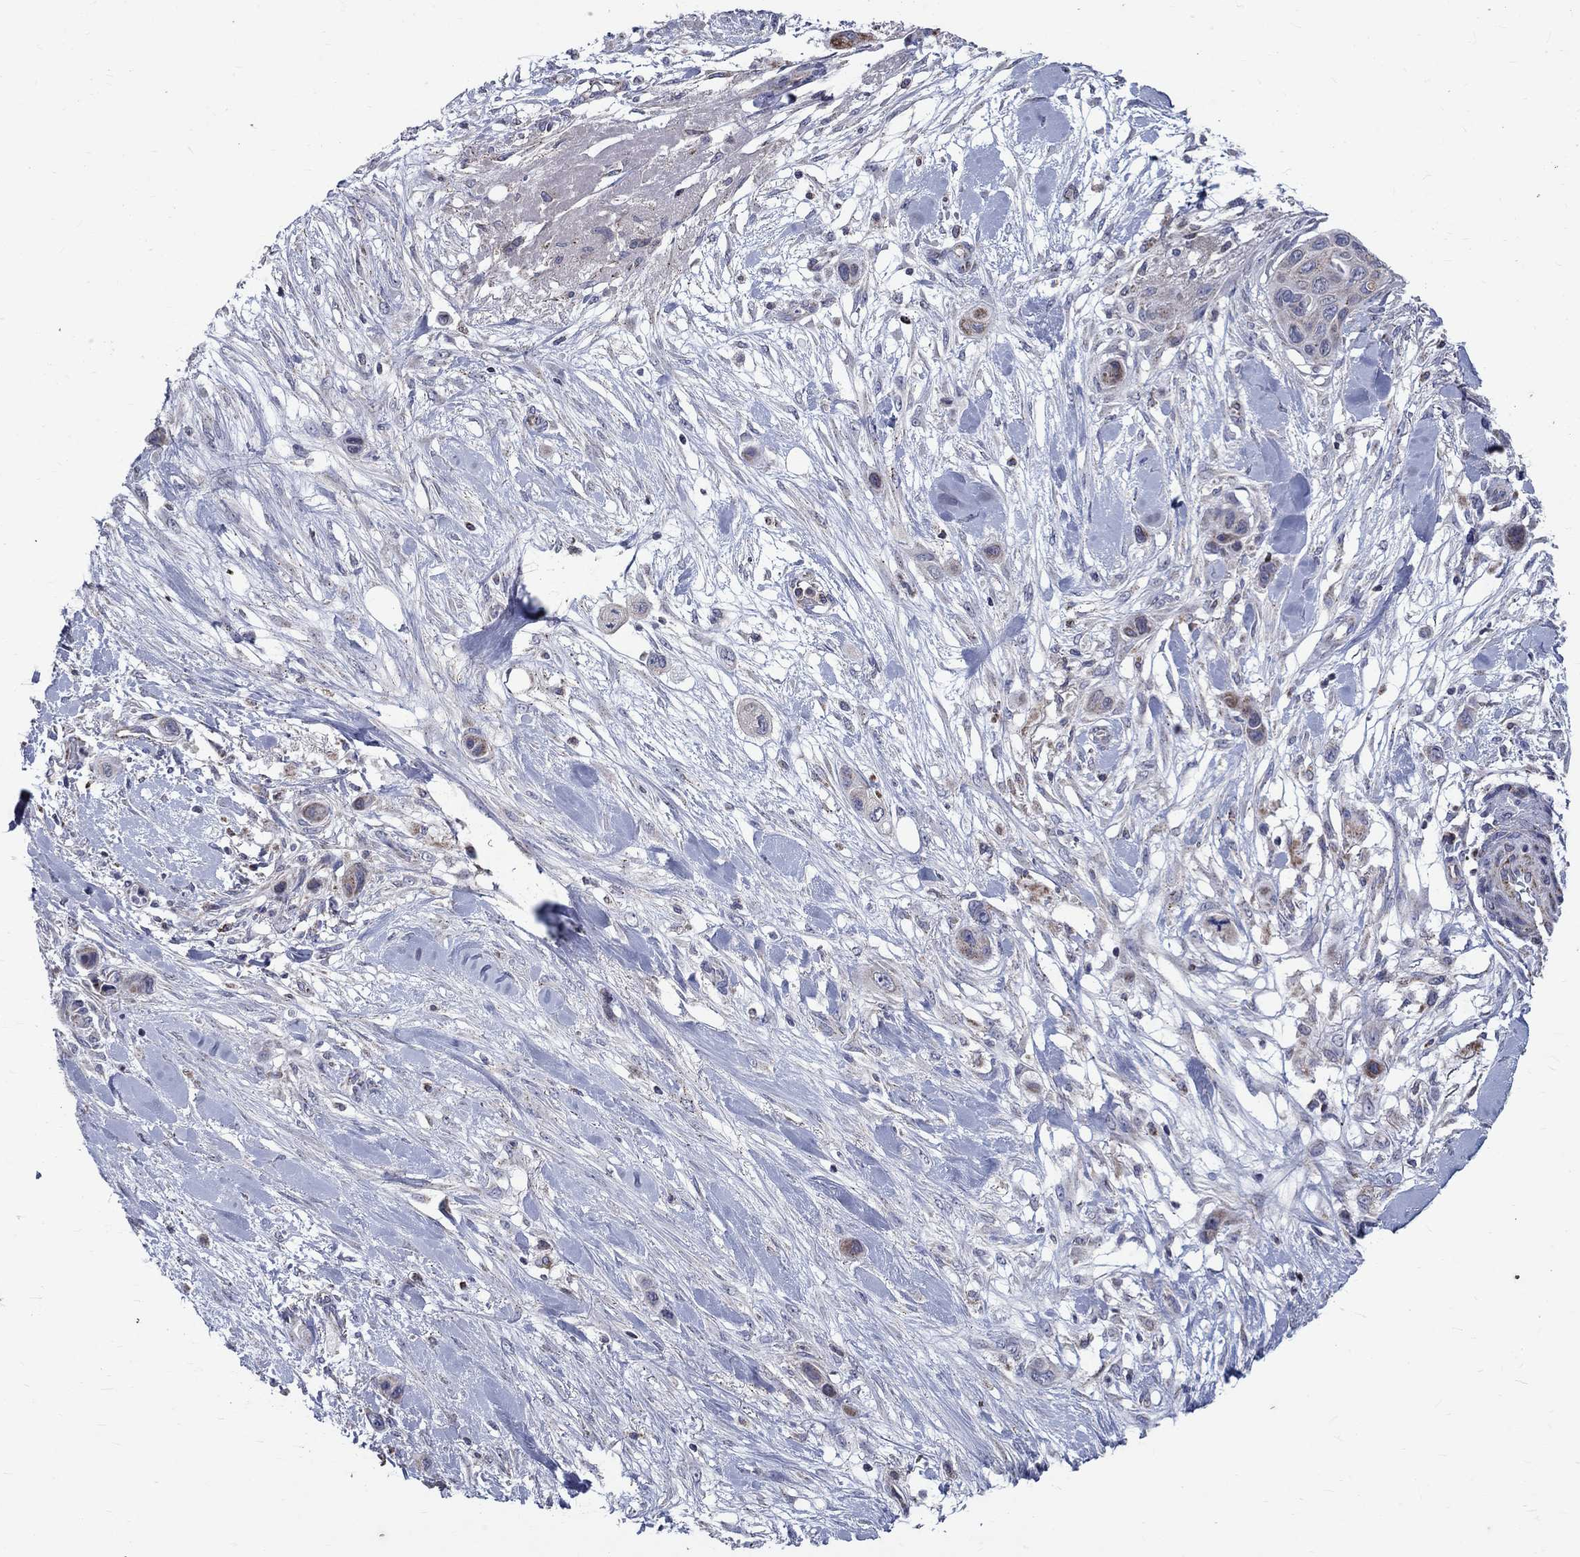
{"staining": {"intensity": "negative", "quantity": "none", "location": "none"}, "tissue": "skin cancer", "cell_type": "Tumor cells", "image_type": "cancer", "snomed": [{"axis": "morphology", "description": "Squamous cell carcinoma, NOS"}, {"axis": "topography", "description": "Skin"}], "caption": "Image shows no protein staining in tumor cells of skin cancer tissue.", "gene": "SLC4A10", "patient": {"sex": "male", "age": 79}}